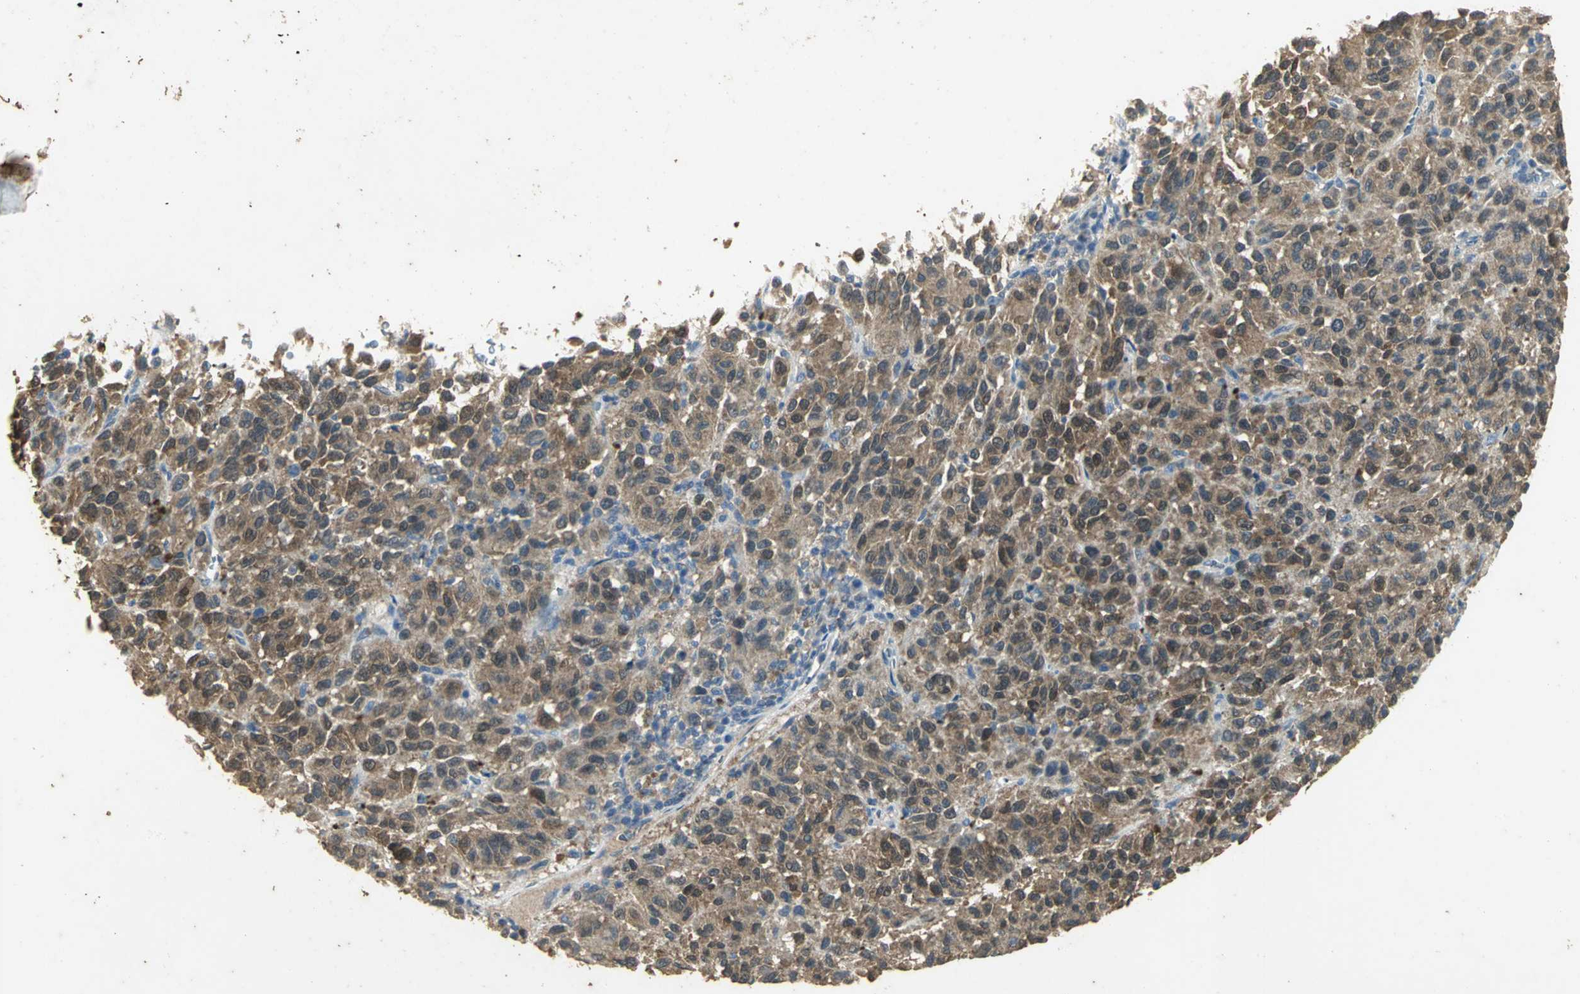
{"staining": {"intensity": "moderate", "quantity": ">75%", "location": "cytoplasmic/membranous"}, "tissue": "melanoma", "cell_type": "Tumor cells", "image_type": "cancer", "snomed": [{"axis": "morphology", "description": "Malignant melanoma, Metastatic site"}, {"axis": "topography", "description": "Lung"}], "caption": "Human malignant melanoma (metastatic site) stained with a brown dye exhibits moderate cytoplasmic/membranous positive positivity in about >75% of tumor cells.", "gene": "ASB9", "patient": {"sex": "male", "age": 64}}